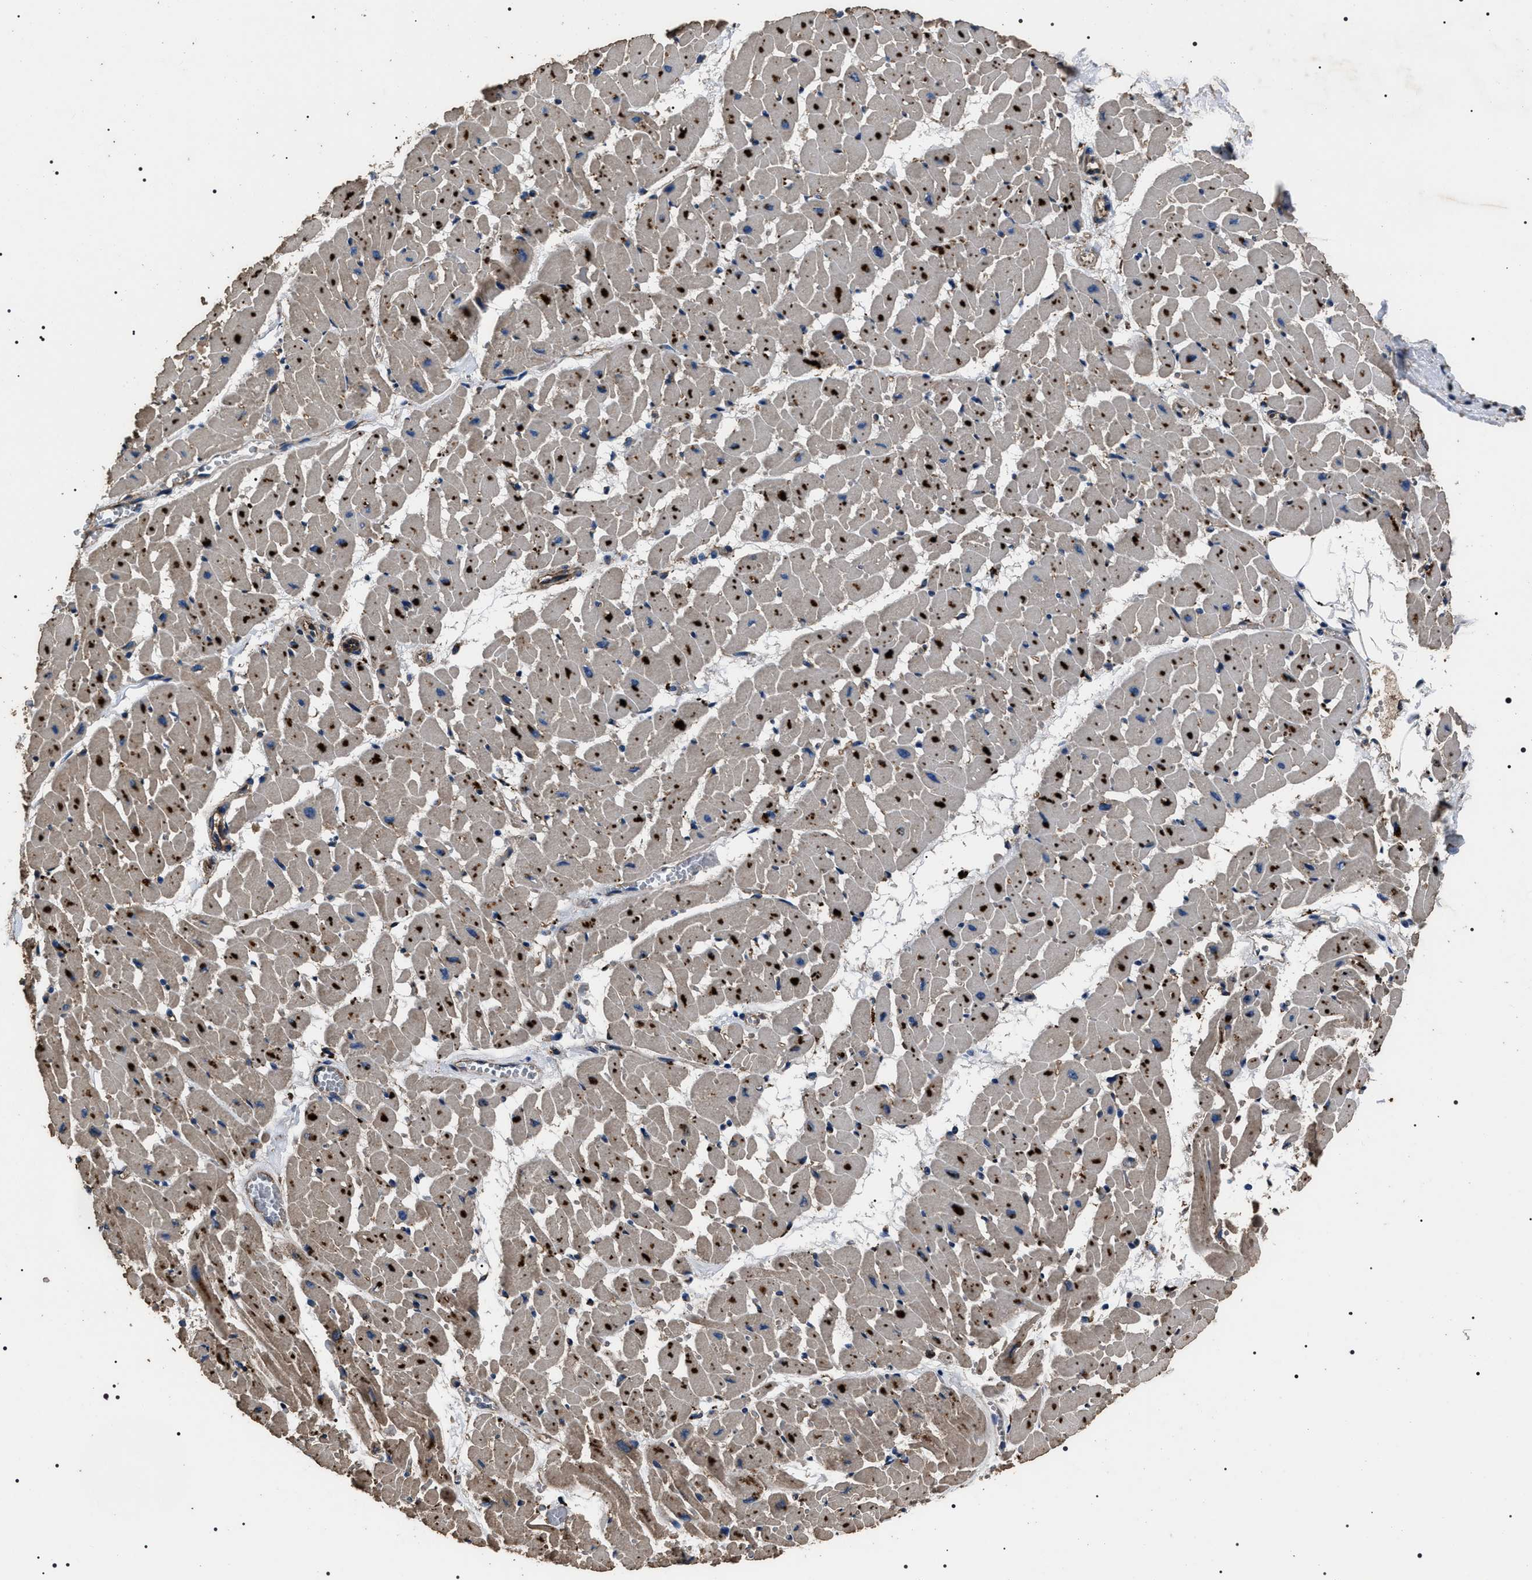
{"staining": {"intensity": "strong", "quantity": "25%-75%", "location": "cytoplasmic/membranous"}, "tissue": "heart muscle", "cell_type": "Cardiomyocytes", "image_type": "normal", "snomed": [{"axis": "morphology", "description": "Normal tissue, NOS"}, {"axis": "topography", "description": "Heart"}], "caption": "Normal heart muscle was stained to show a protein in brown. There is high levels of strong cytoplasmic/membranous staining in about 25%-75% of cardiomyocytes. Using DAB (brown) and hematoxylin (blue) stains, captured at high magnification using brightfield microscopy.", "gene": "HSCB", "patient": {"sex": "female", "age": 19}}